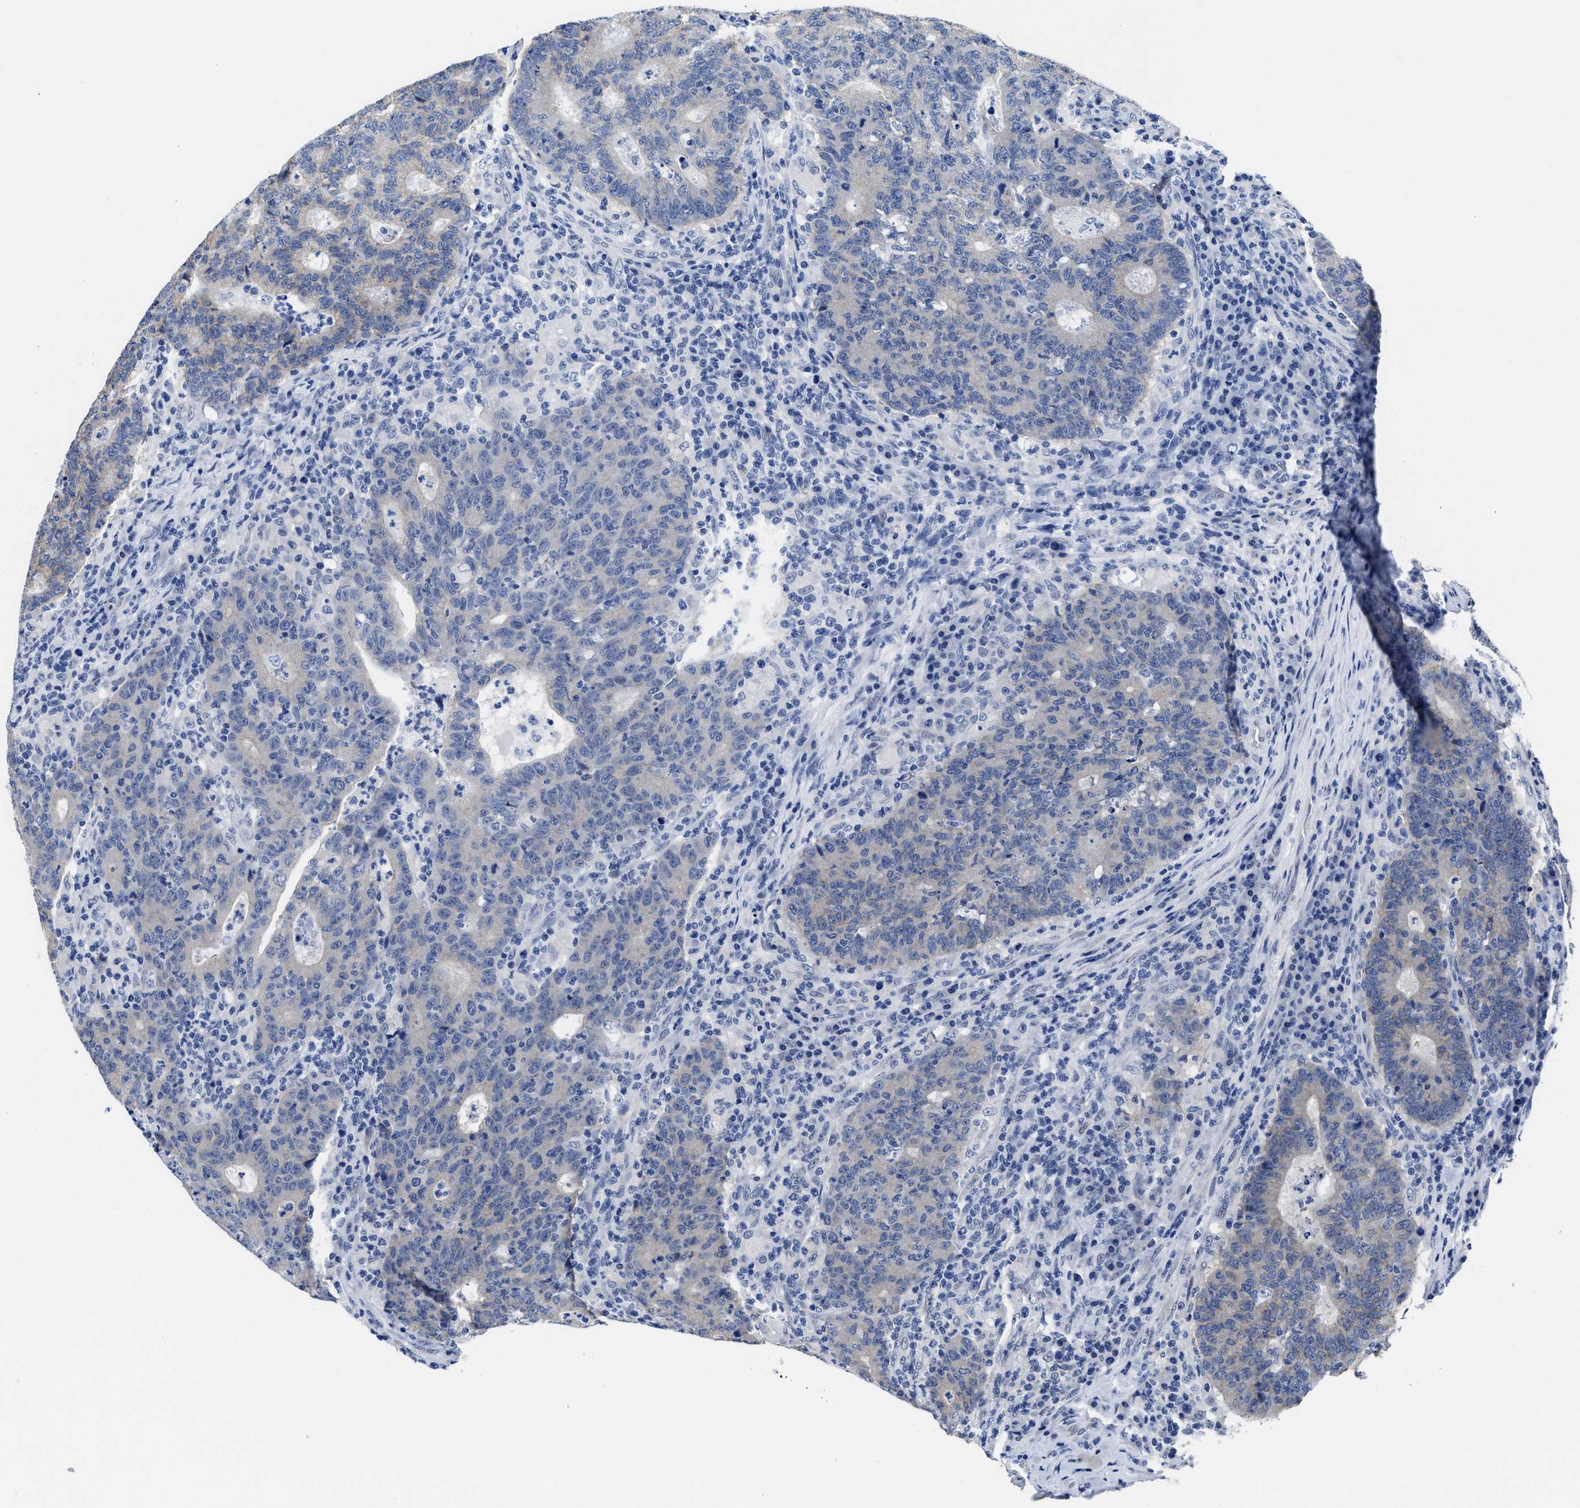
{"staining": {"intensity": "weak", "quantity": "<25%", "location": "cytoplasmic/membranous"}, "tissue": "colorectal cancer", "cell_type": "Tumor cells", "image_type": "cancer", "snomed": [{"axis": "morphology", "description": "Adenocarcinoma, NOS"}, {"axis": "topography", "description": "Colon"}], "caption": "This is an immunohistochemistry (IHC) histopathology image of colorectal cancer (adenocarcinoma). There is no staining in tumor cells.", "gene": "HOOK1", "patient": {"sex": "female", "age": 75}}